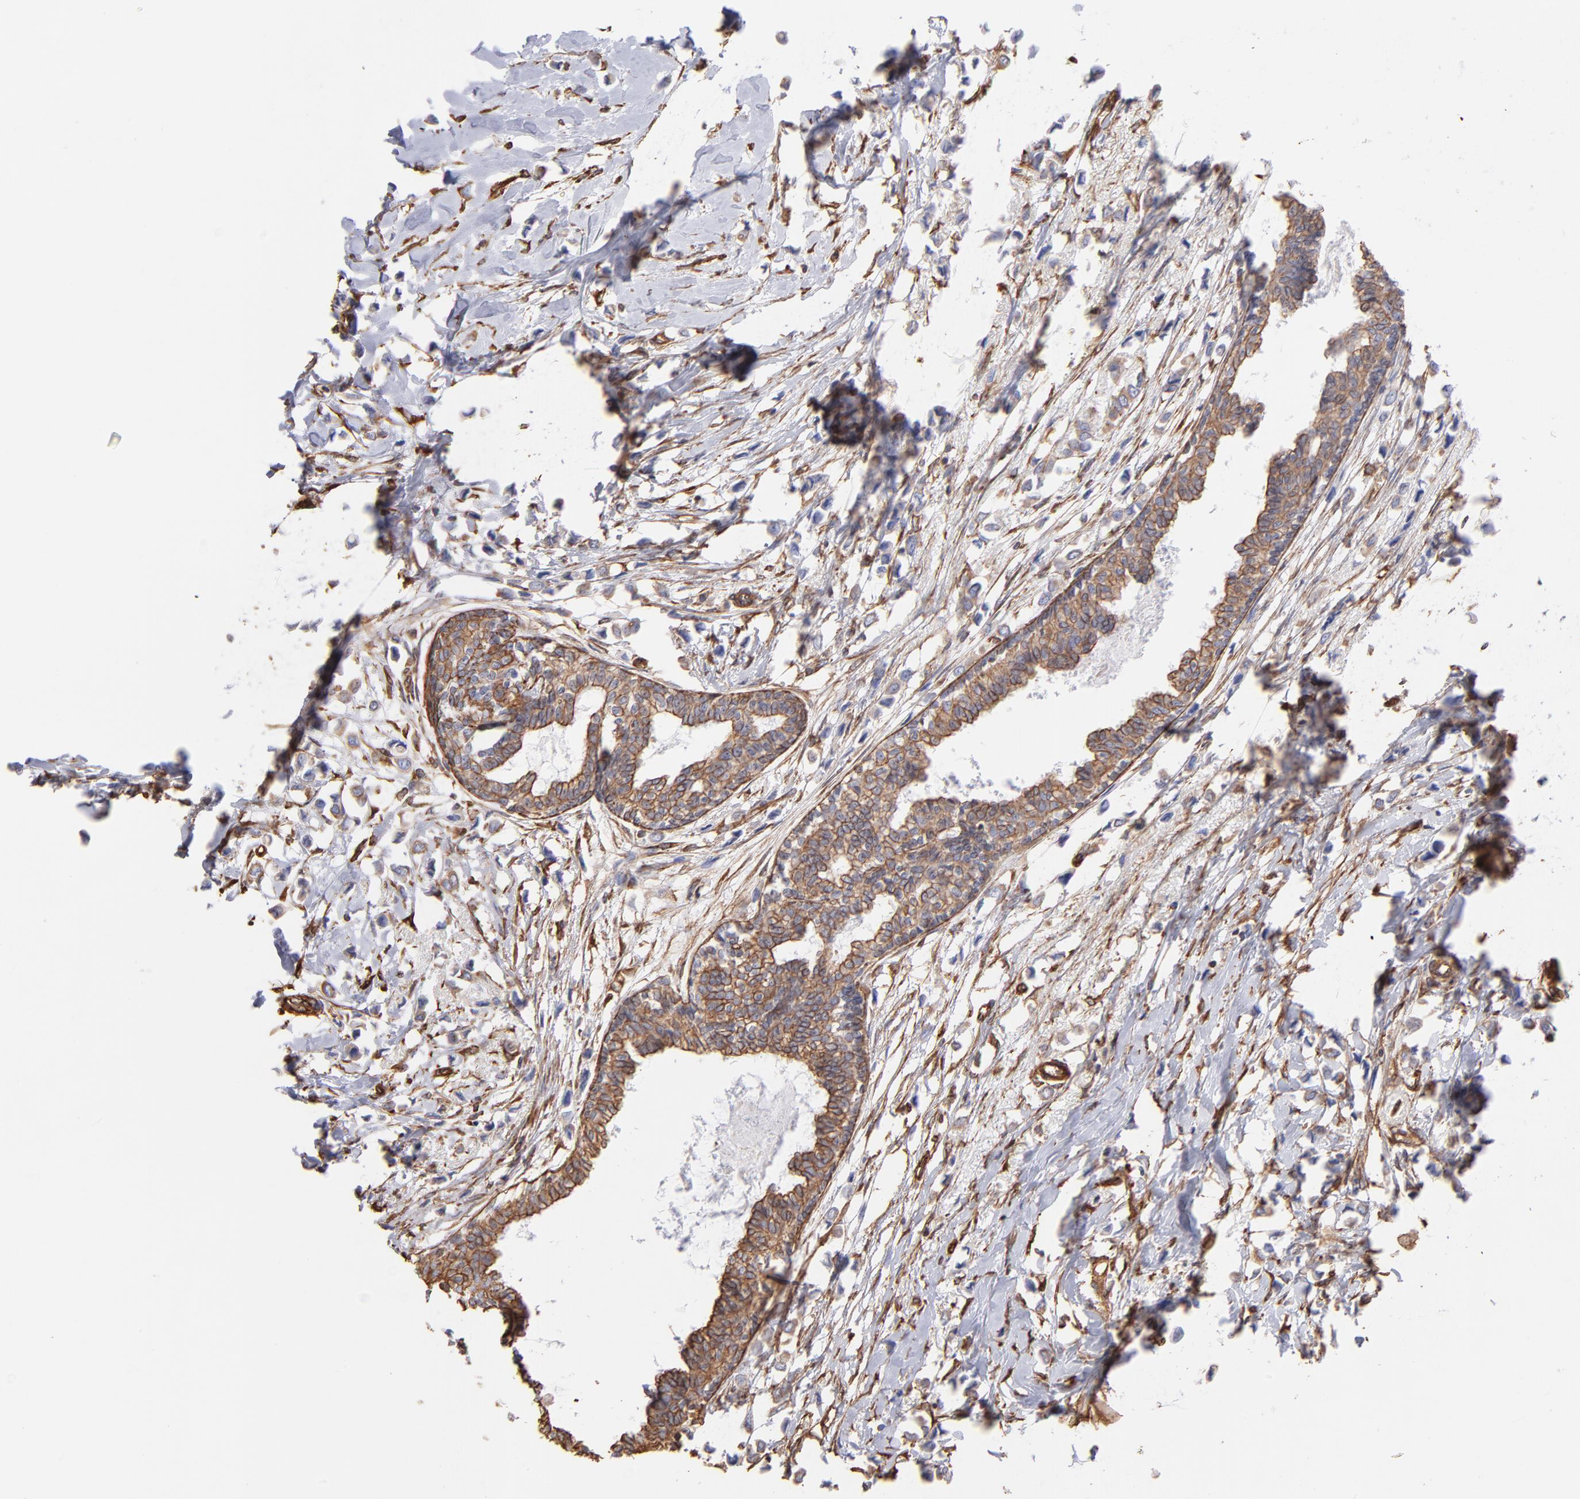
{"staining": {"intensity": "strong", "quantity": ">75%", "location": "cytoplasmic/membranous"}, "tissue": "breast cancer", "cell_type": "Tumor cells", "image_type": "cancer", "snomed": [{"axis": "morphology", "description": "Lobular carcinoma"}, {"axis": "topography", "description": "Breast"}], "caption": "A brown stain labels strong cytoplasmic/membranous expression of a protein in human lobular carcinoma (breast) tumor cells.", "gene": "PLEC", "patient": {"sex": "female", "age": 51}}